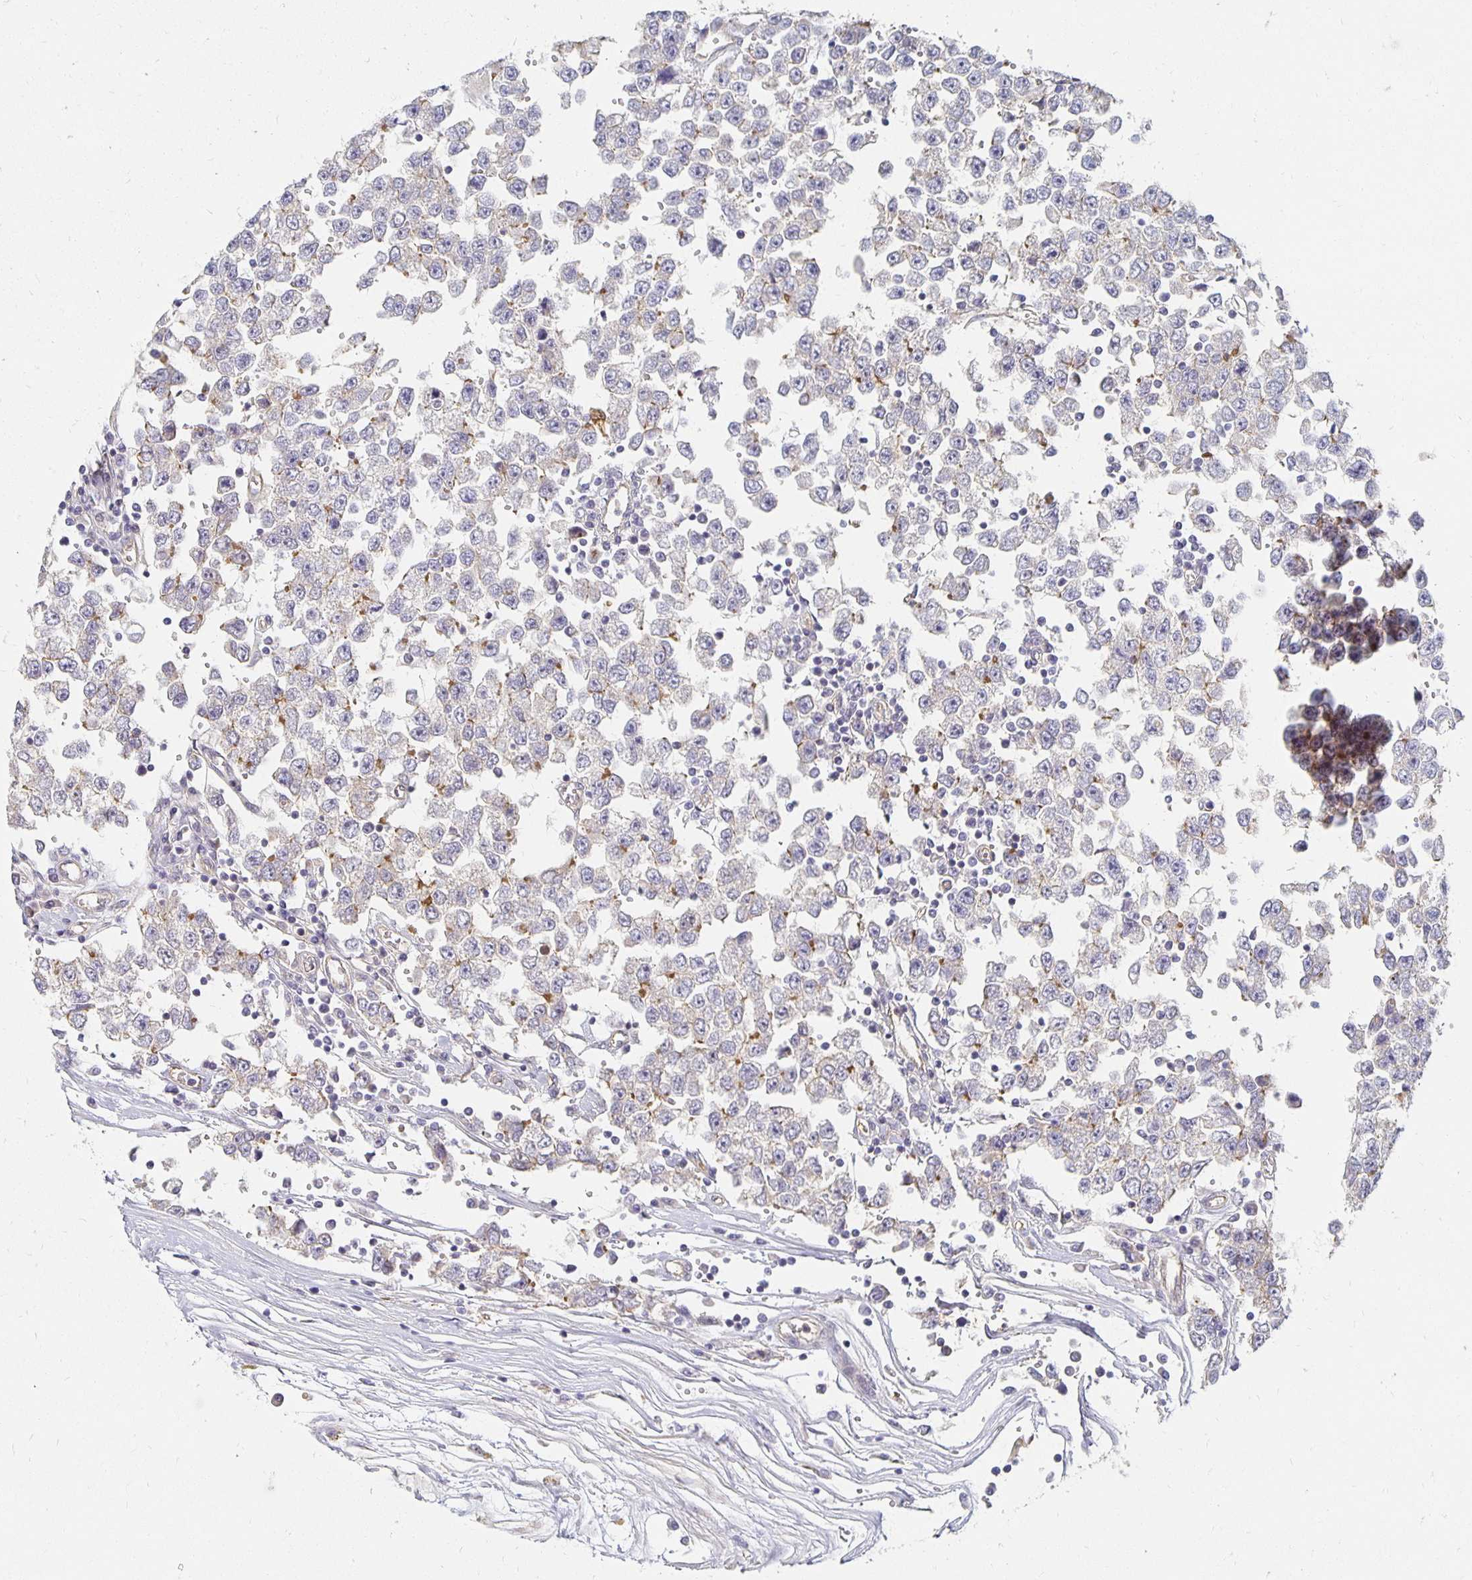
{"staining": {"intensity": "moderate", "quantity": "<25%", "location": "cytoplasmic/membranous"}, "tissue": "testis cancer", "cell_type": "Tumor cells", "image_type": "cancer", "snomed": [{"axis": "morphology", "description": "Seminoma, NOS"}, {"axis": "topography", "description": "Testis"}], "caption": "Seminoma (testis) tissue displays moderate cytoplasmic/membranous positivity in about <25% of tumor cells", "gene": "SORL1", "patient": {"sex": "male", "age": 34}}